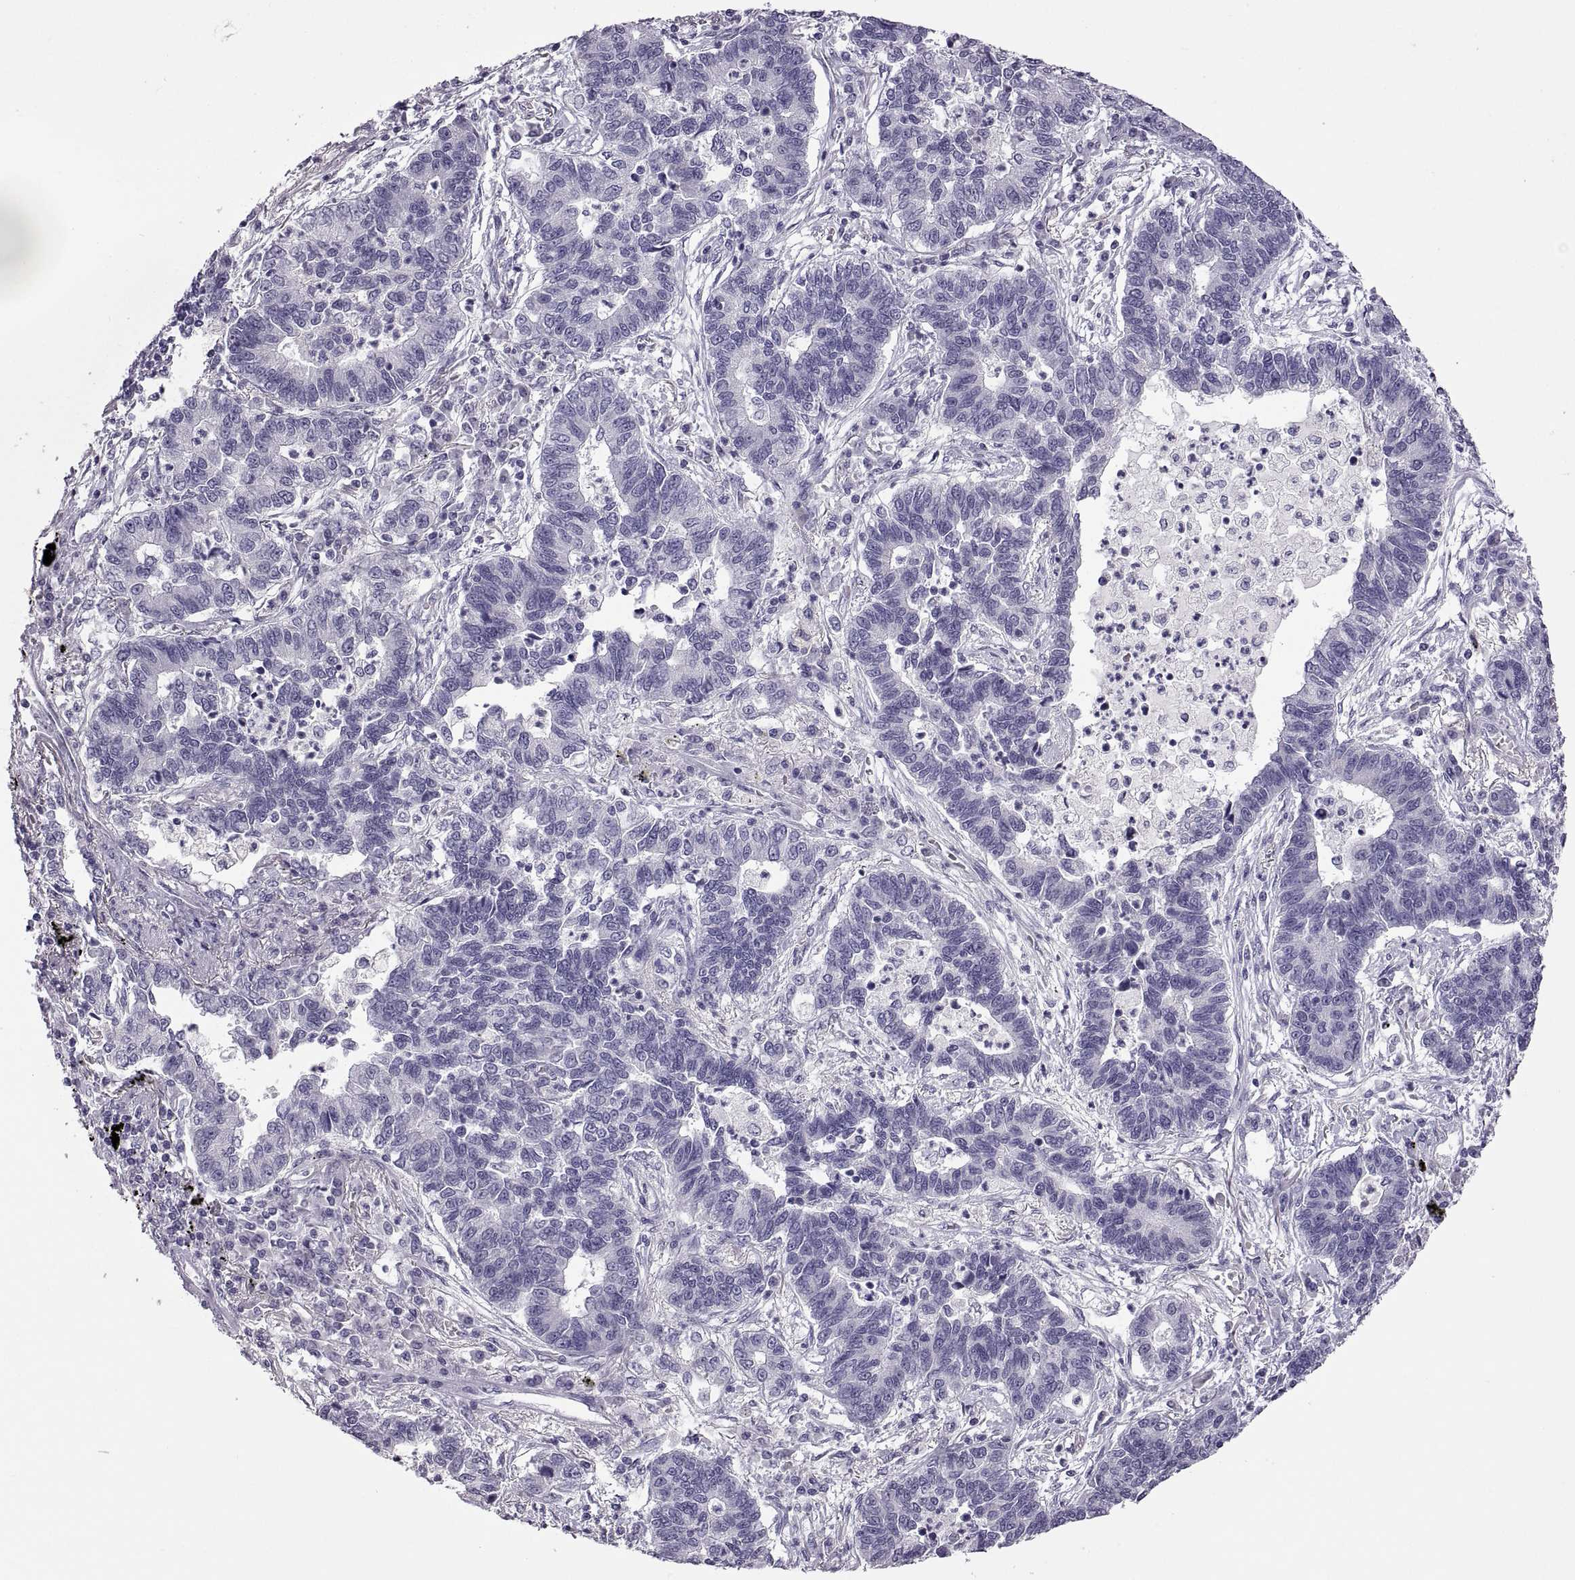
{"staining": {"intensity": "negative", "quantity": "none", "location": "none"}, "tissue": "lung cancer", "cell_type": "Tumor cells", "image_type": "cancer", "snomed": [{"axis": "morphology", "description": "Adenocarcinoma, NOS"}, {"axis": "topography", "description": "Lung"}], "caption": "Tumor cells are negative for brown protein staining in lung adenocarcinoma. The staining was performed using DAB to visualize the protein expression in brown, while the nuclei were stained in blue with hematoxylin (Magnification: 20x).", "gene": "RDM1", "patient": {"sex": "female", "age": 57}}